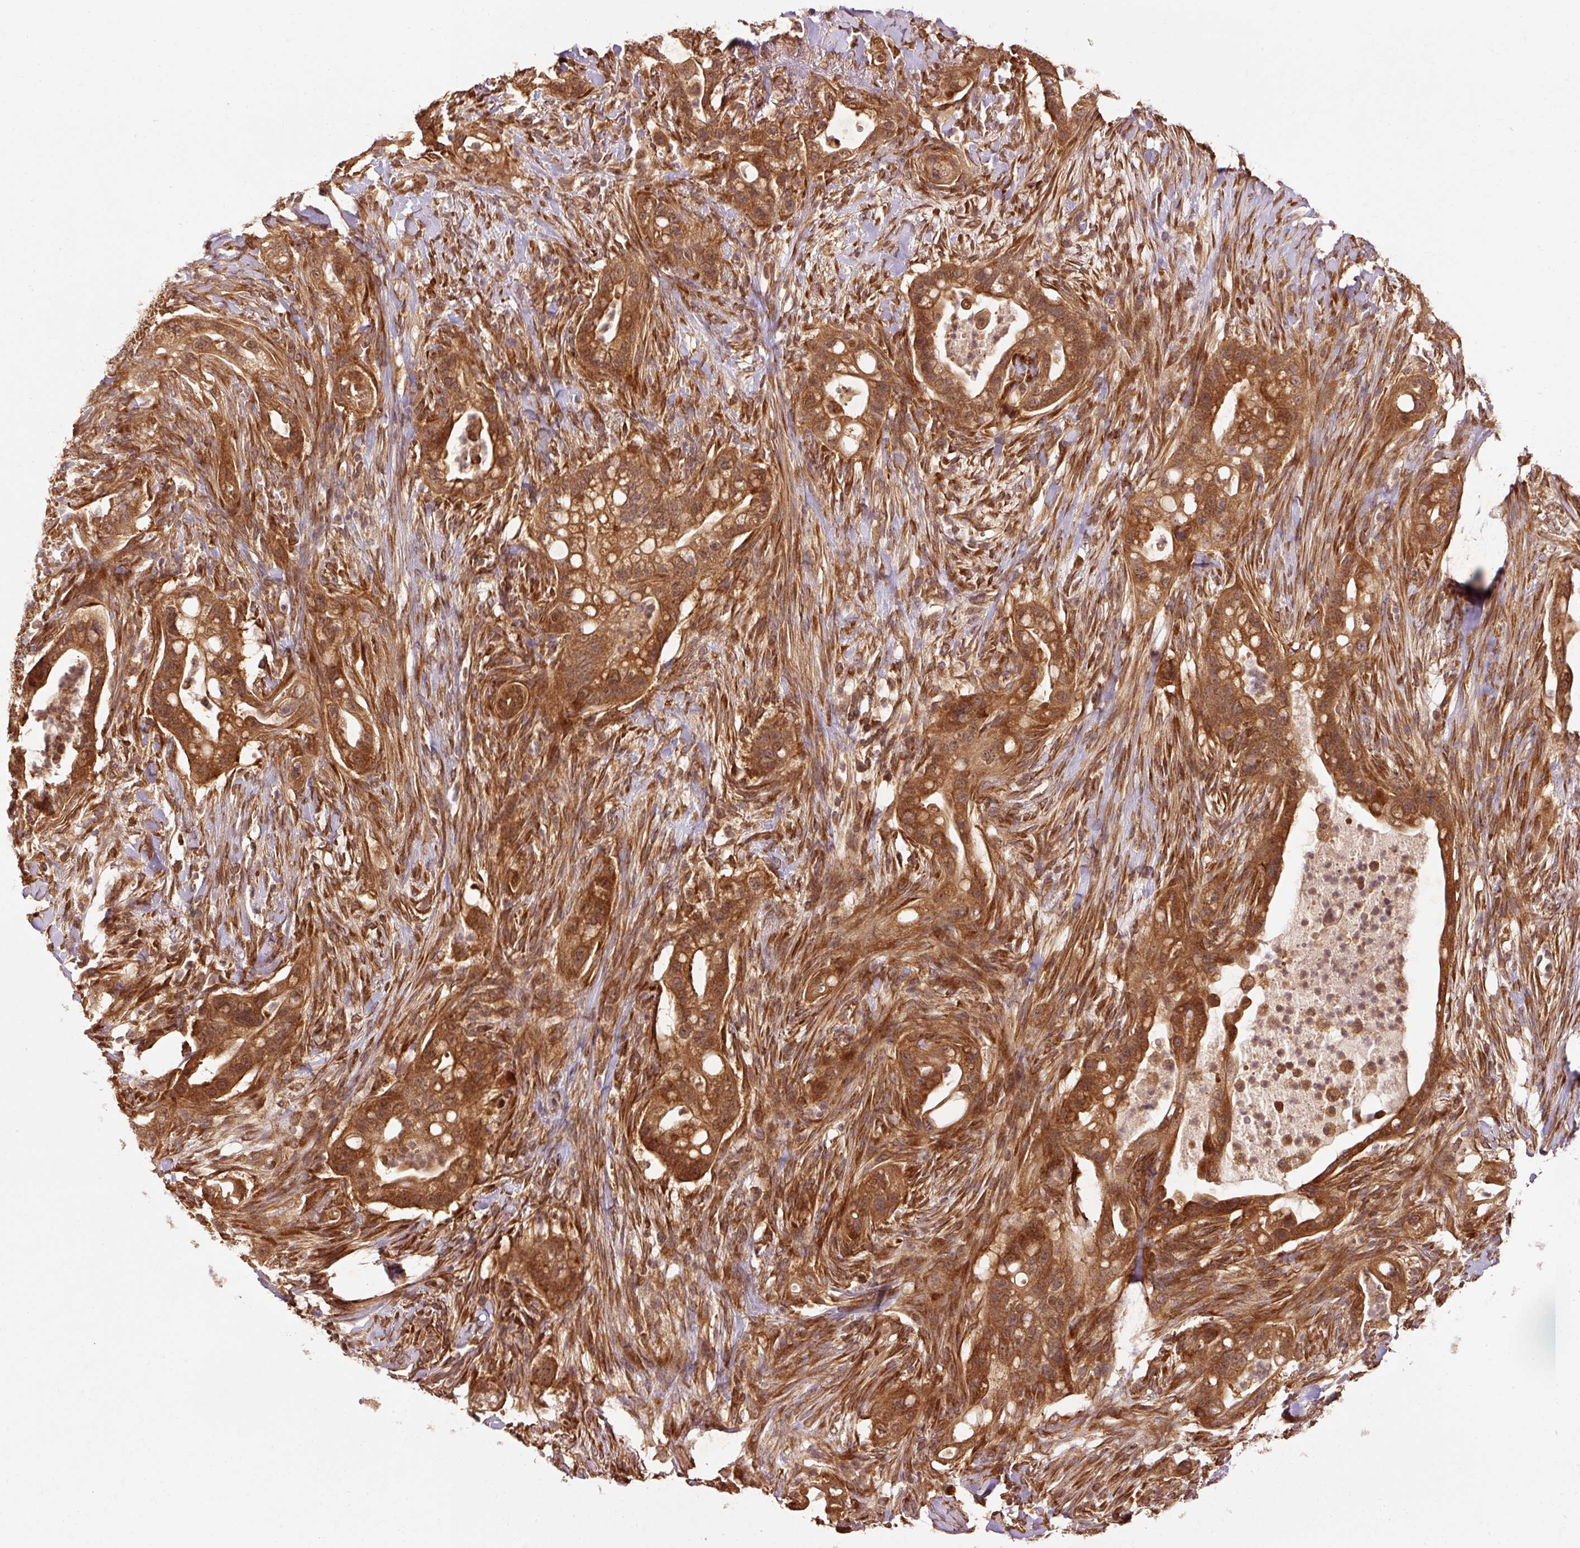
{"staining": {"intensity": "strong", "quantity": ">75%", "location": "cytoplasmic/membranous"}, "tissue": "pancreatic cancer", "cell_type": "Tumor cells", "image_type": "cancer", "snomed": [{"axis": "morphology", "description": "Adenocarcinoma, NOS"}, {"axis": "topography", "description": "Pancreas"}], "caption": "A micrograph of human pancreatic adenocarcinoma stained for a protein reveals strong cytoplasmic/membranous brown staining in tumor cells. The protein of interest is stained brown, and the nuclei are stained in blue (DAB IHC with brightfield microscopy, high magnification).", "gene": "PDAP1", "patient": {"sex": "male", "age": 44}}